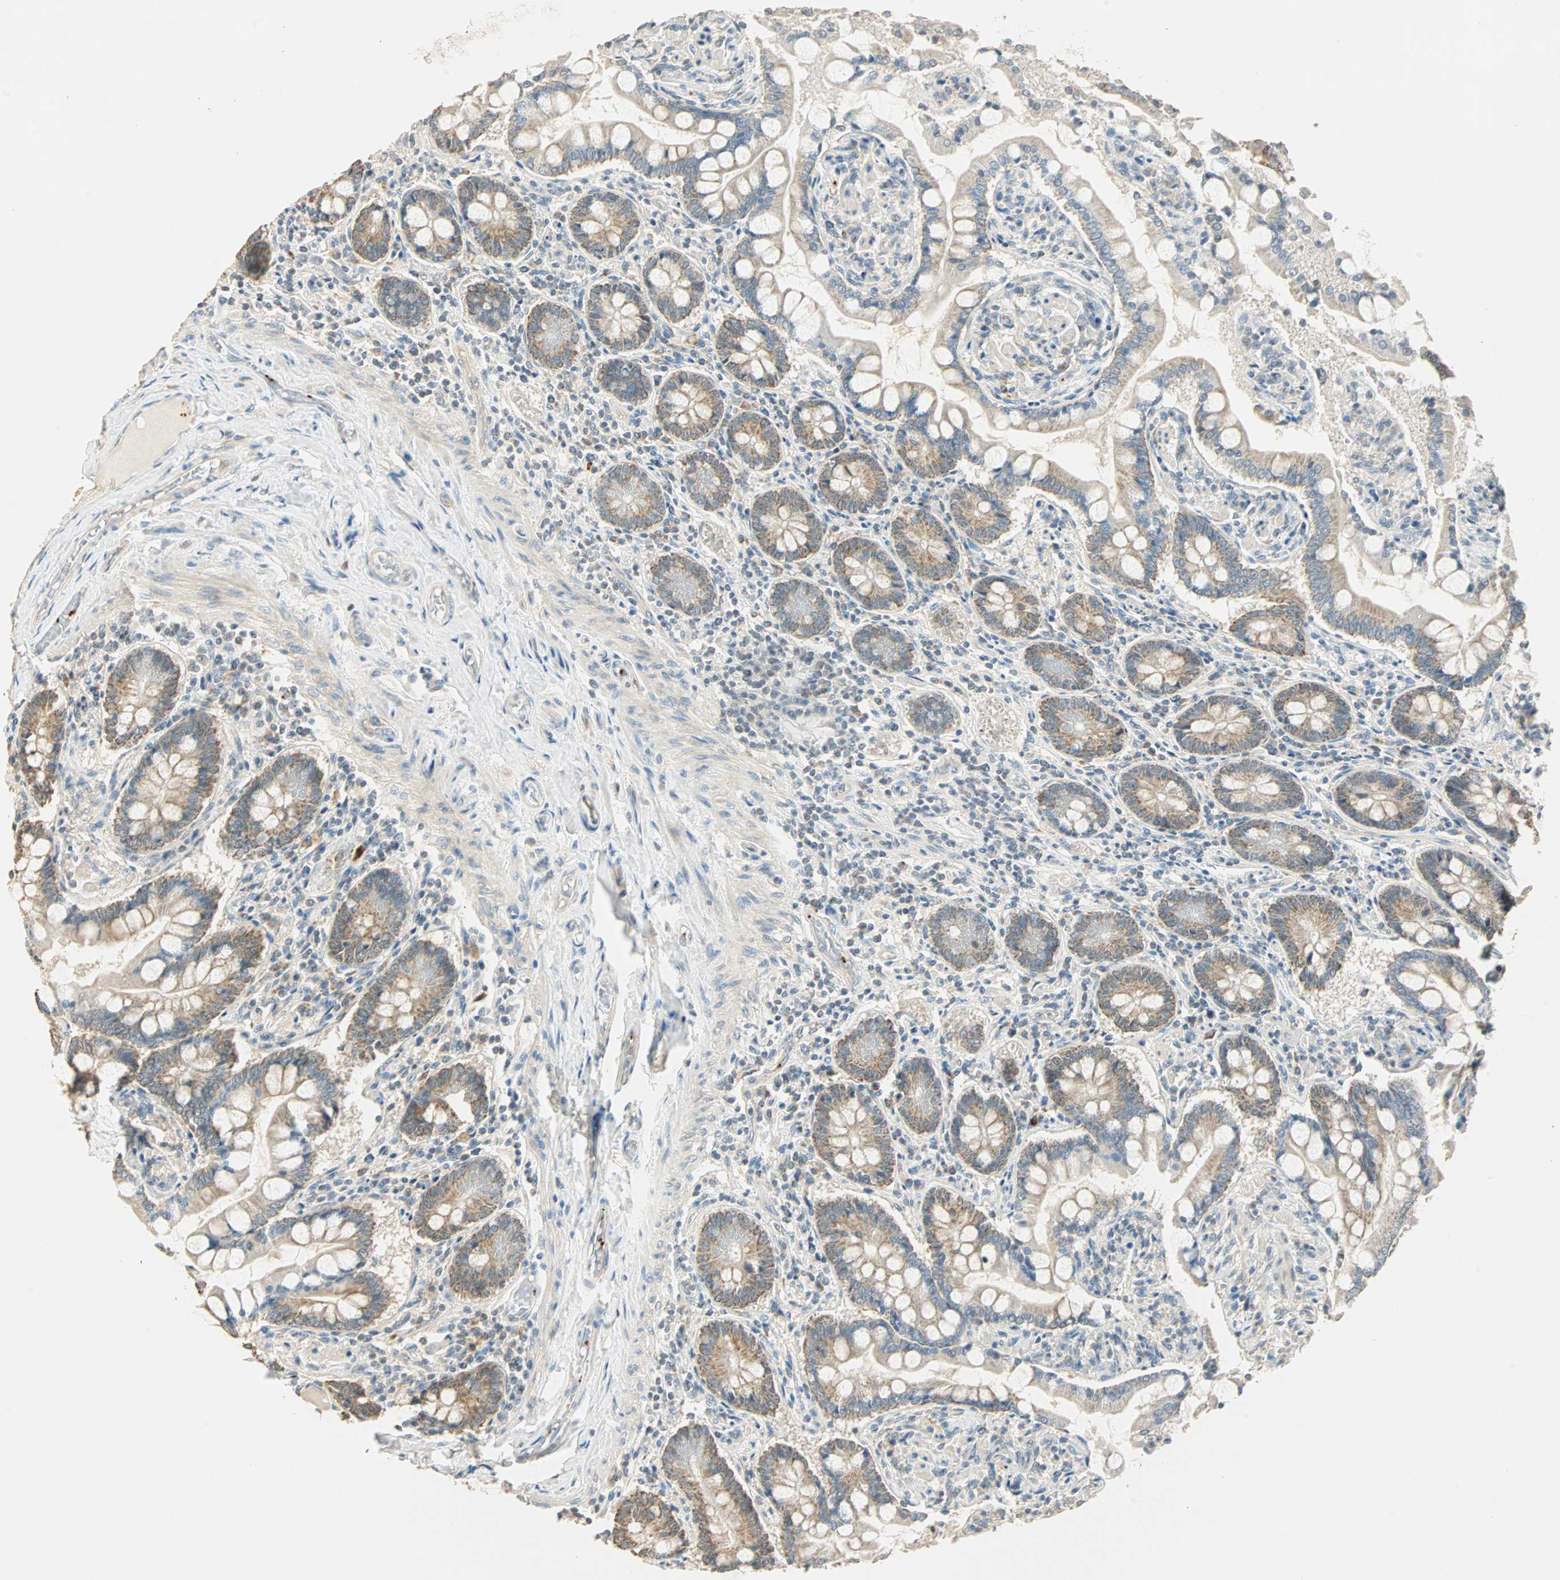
{"staining": {"intensity": "weak", "quantity": ">75%", "location": "cytoplasmic/membranous"}, "tissue": "small intestine", "cell_type": "Glandular cells", "image_type": "normal", "snomed": [{"axis": "morphology", "description": "Normal tissue, NOS"}, {"axis": "topography", "description": "Small intestine"}], "caption": "Protein staining demonstrates weak cytoplasmic/membranous expression in approximately >75% of glandular cells in normal small intestine. The staining was performed using DAB to visualize the protein expression in brown, while the nuclei were stained in blue with hematoxylin (Magnification: 20x).", "gene": "RAD18", "patient": {"sex": "male", "age": 41}}